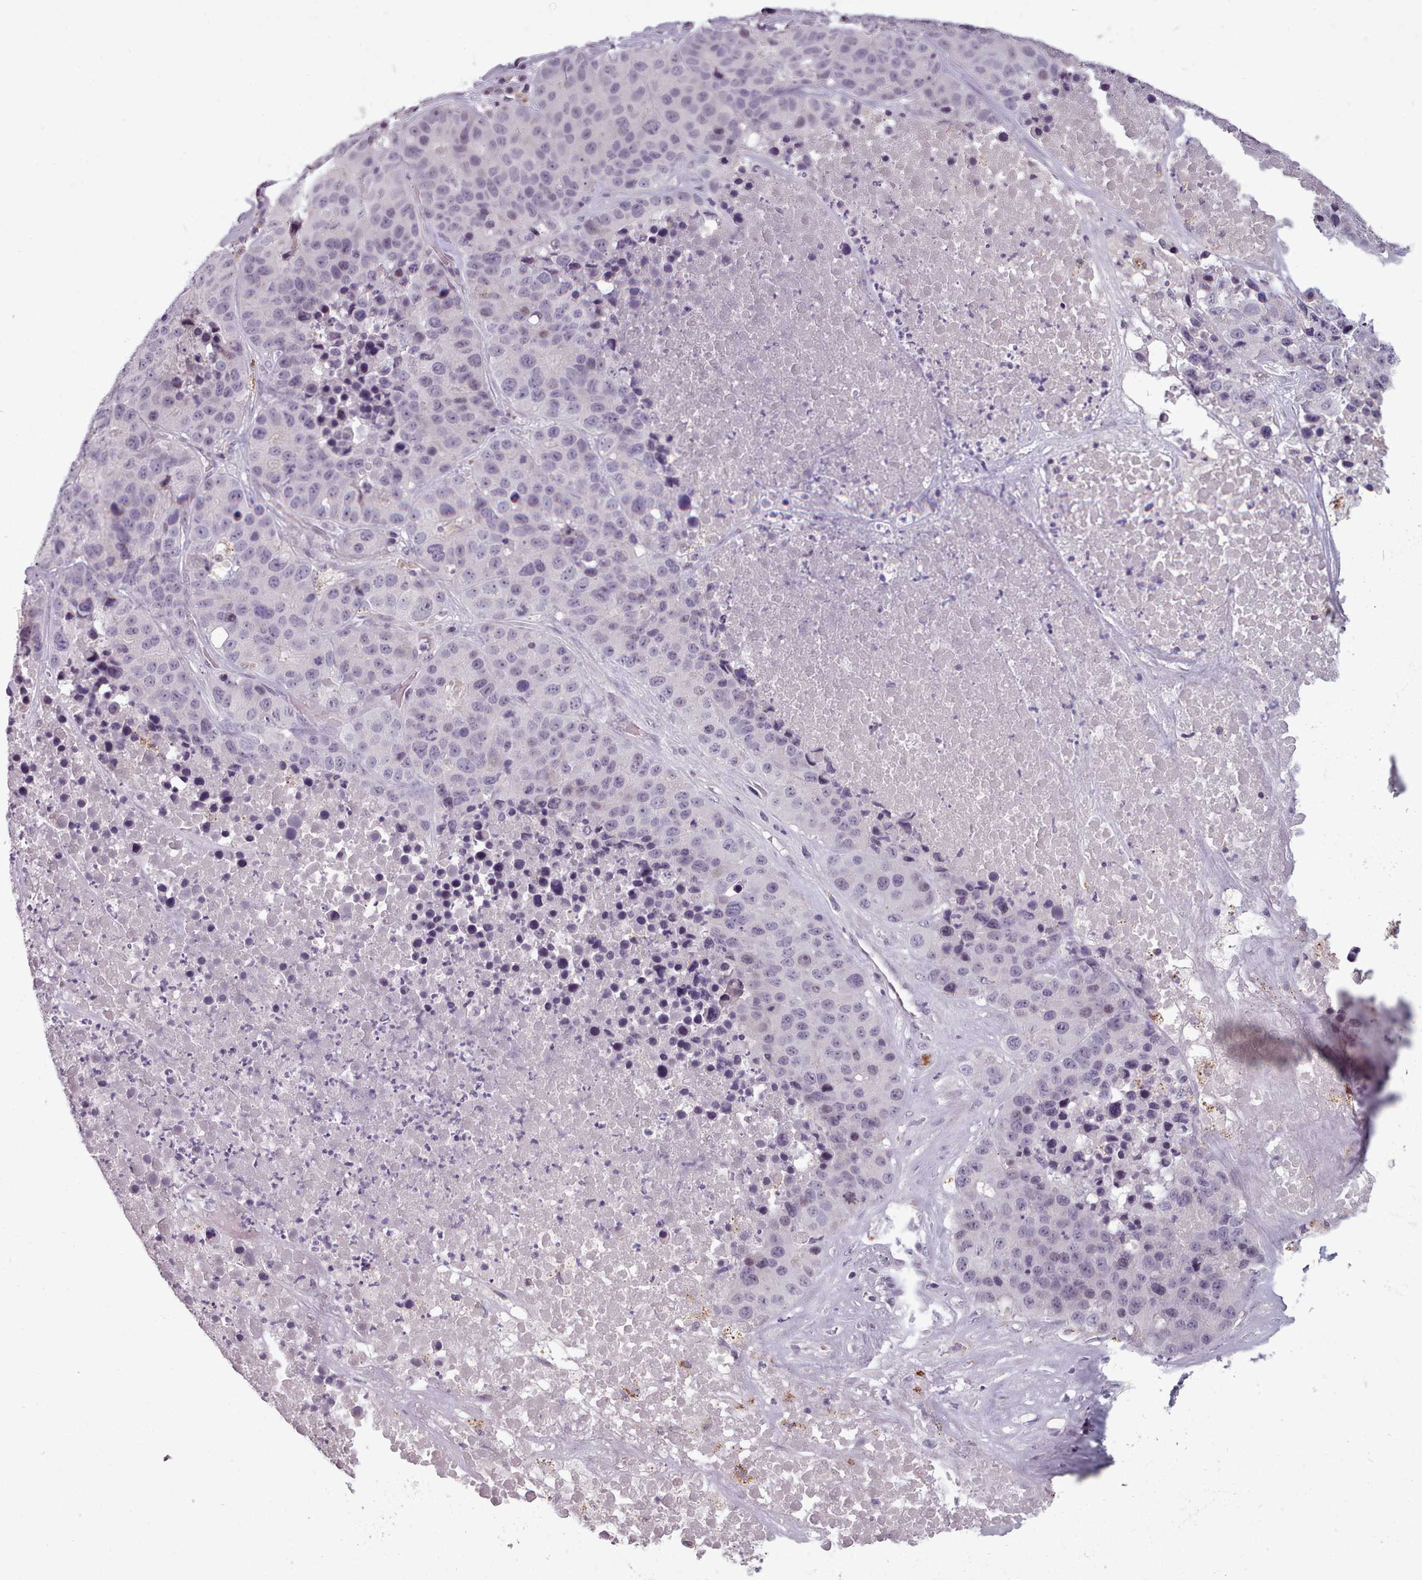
{"staining": {"intensity": "negative", "quantity": "none", "location": "none"}, "tissue": "stomach cancer", "cell_type": "Tumor cells", "image_type": "cancer", "snomed": [{"axis": "morphology", "description": "Adenocarcinoma, NOS"}, {"axis": "topography", "description": "Stomach"}], "caption": "DAB immunohistochemical staining of stomach cancer reveals no significant positivity in tumor cells. (DAB (3,3'-diaminobenzidine) immunohistochemistry visualized using brightfield microscopy, high magnification).", "gene": "PBX4", "patient": {"sex": "male", "age": 71}}